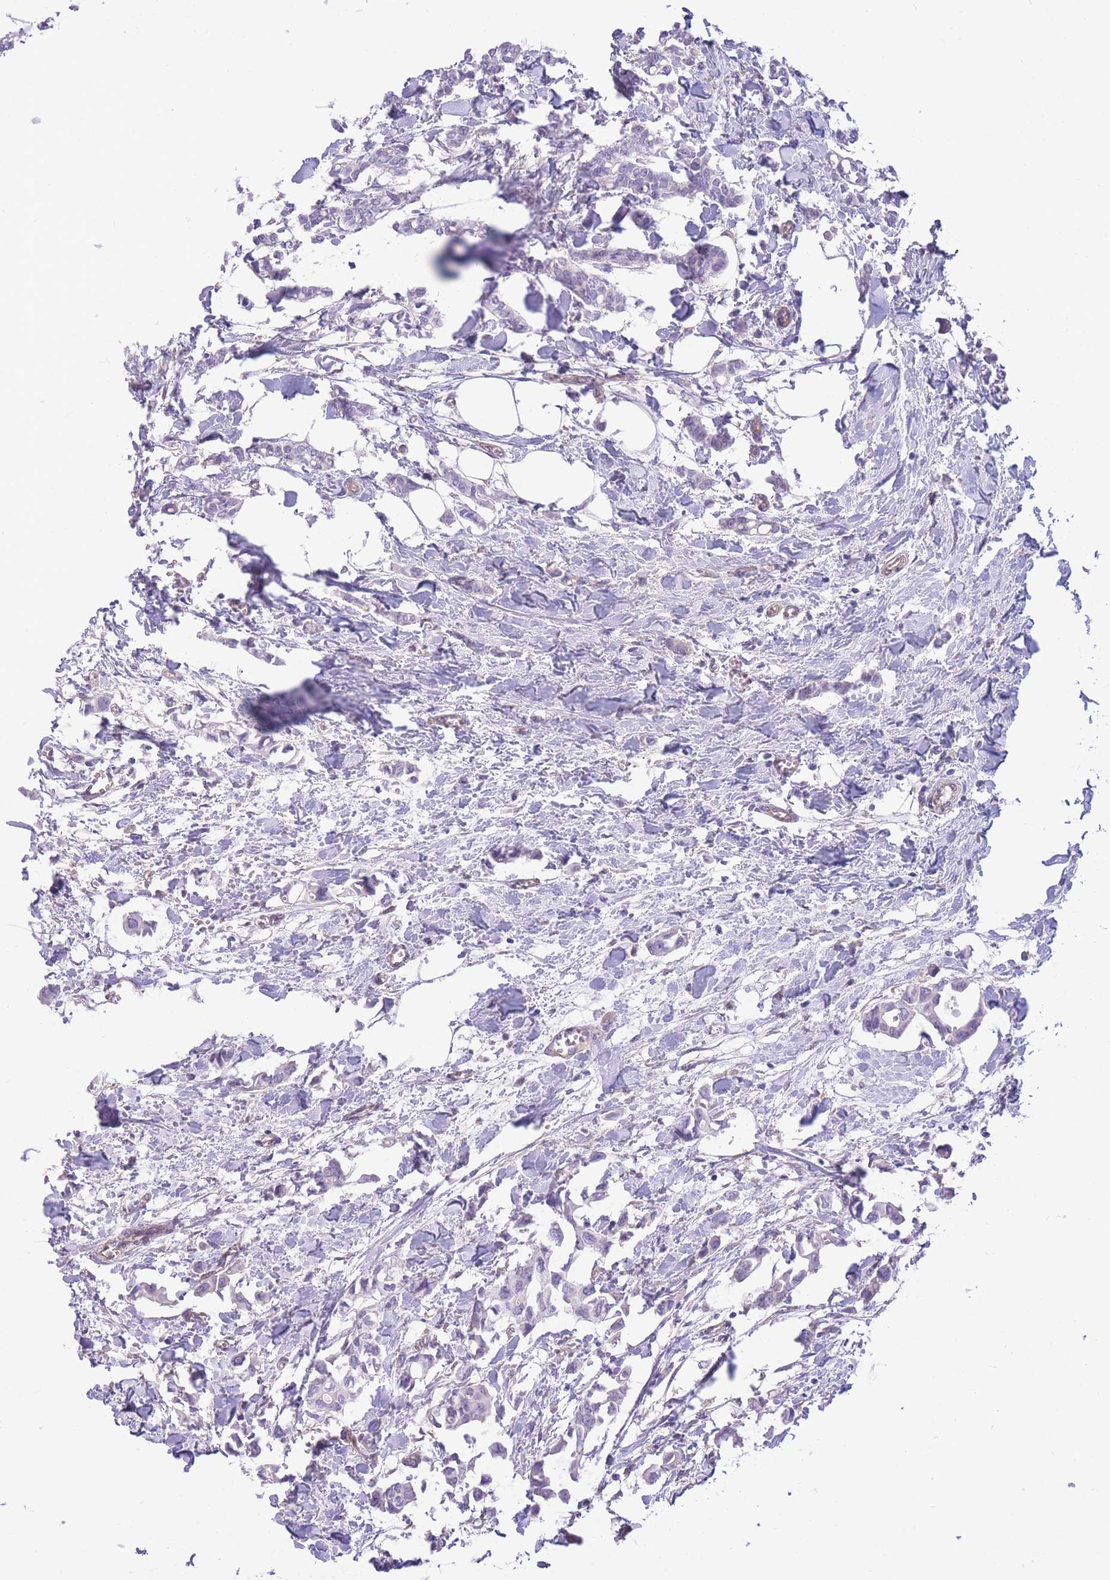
{"staining": {"intensity": "negative", "quantity": "none", "location": "none"}, "tissue": "breast cancer", "cell_type": "Tumor cells", "image_type": "cancer", "snomed": [{"axis": "morphology", "description": "Duct carcinoma"}, {"axis": "topography", "description": "Breast"}], "caption": "Breast cancer was stained to show a protein in brown. There is no significant positivity in tumor cells.", "gene": "ZNF311", "patient": {"sex": "female", "age": 41}}